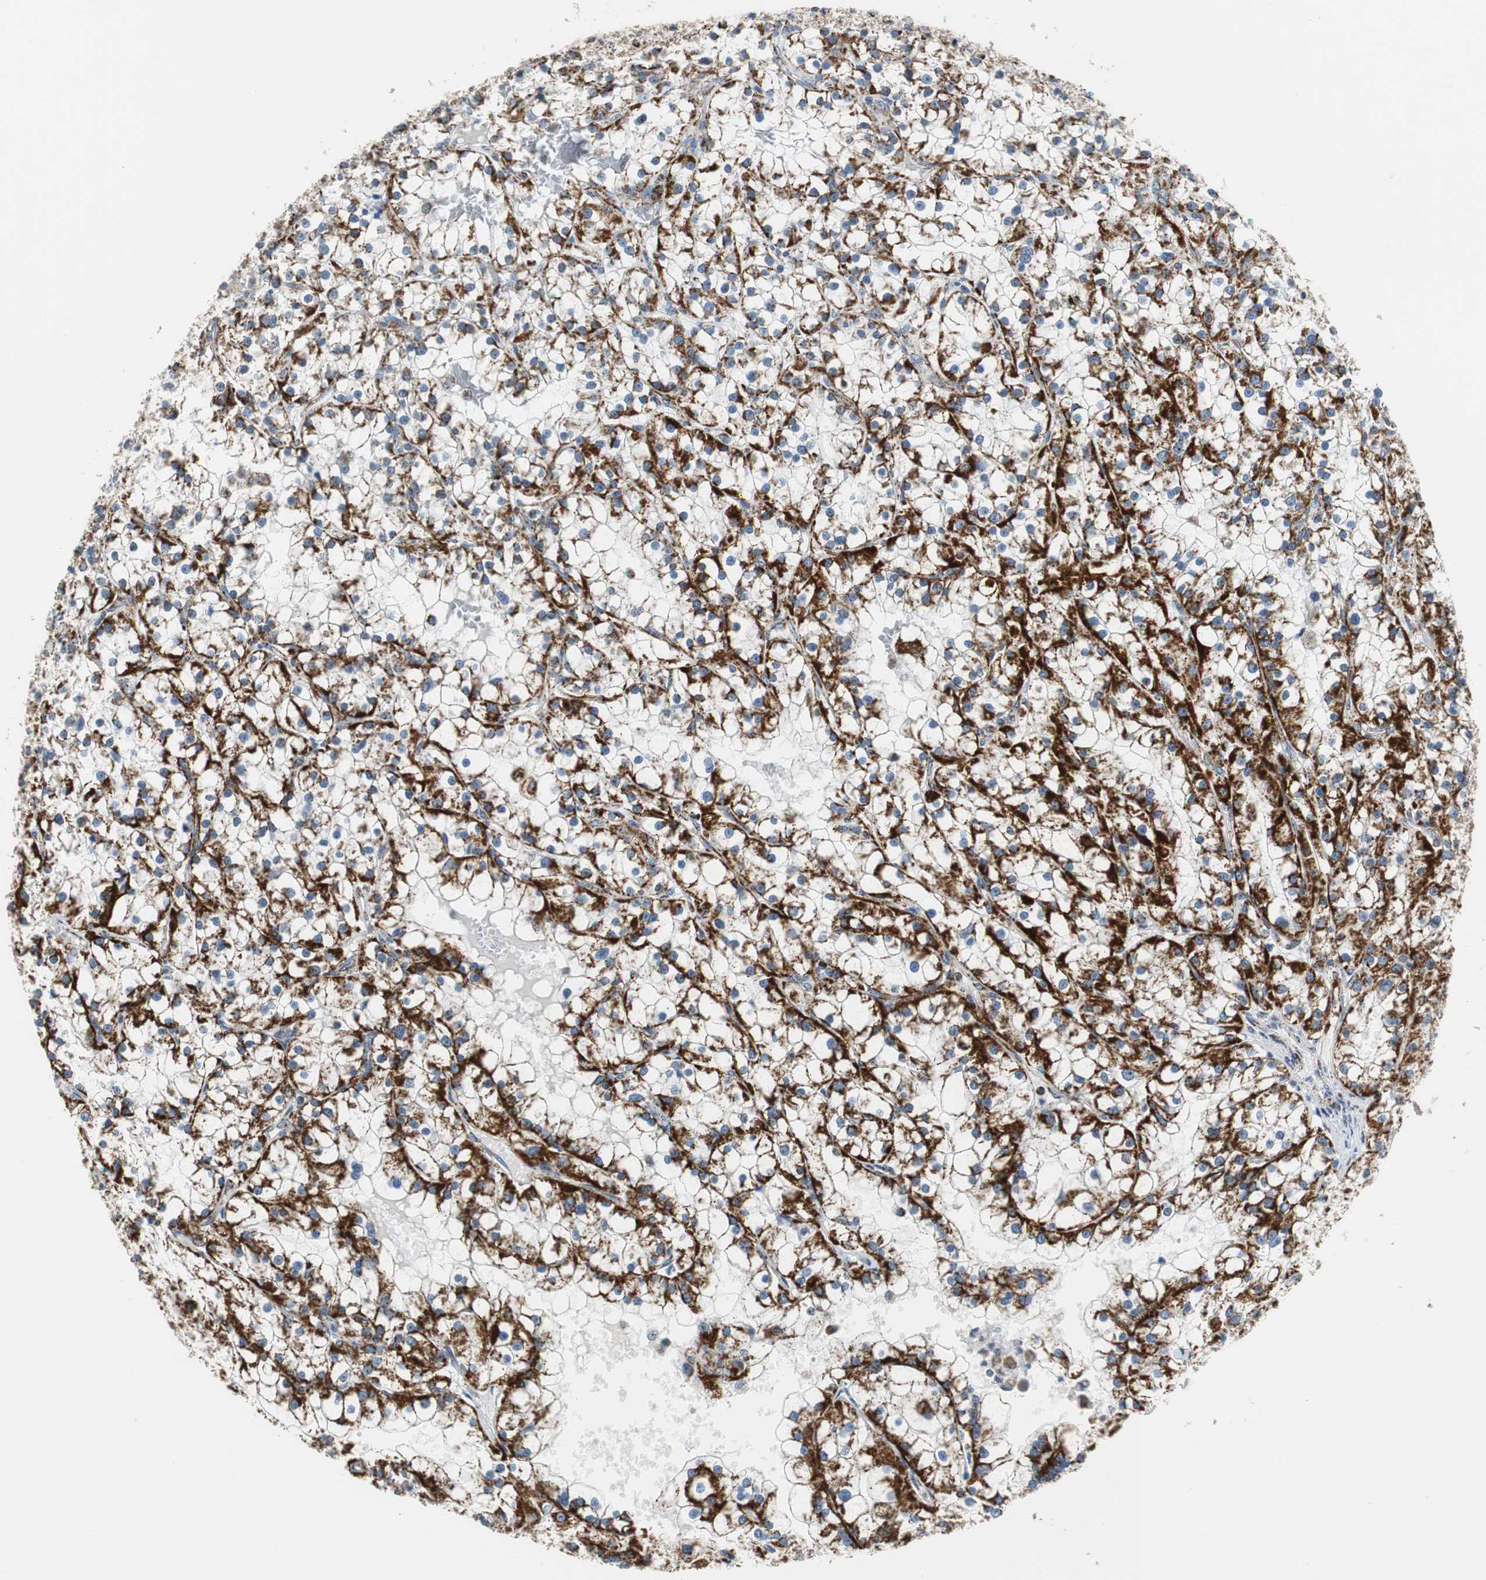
{"staining": {"intensity": "strong", "quantity": "<25%", "location": "cytoplasmic/membranous"}, "tissue": "renal cancer", "cell_type": "Tumor cells", "image_type": "cancer", "snomed": [{"axis": "morphology", "description": "Adenocarcinoma, NOS"}, {"axis": "topography", "description": "Kidney"}], "caption": "Renal cancer (adenocarcinoma) tissue shows strong cytoplasmic/membranous expression in approximately <25% of tumor cells", "gene": "C1QTNF7", "patient": {"sex": "female", "age": 52}}